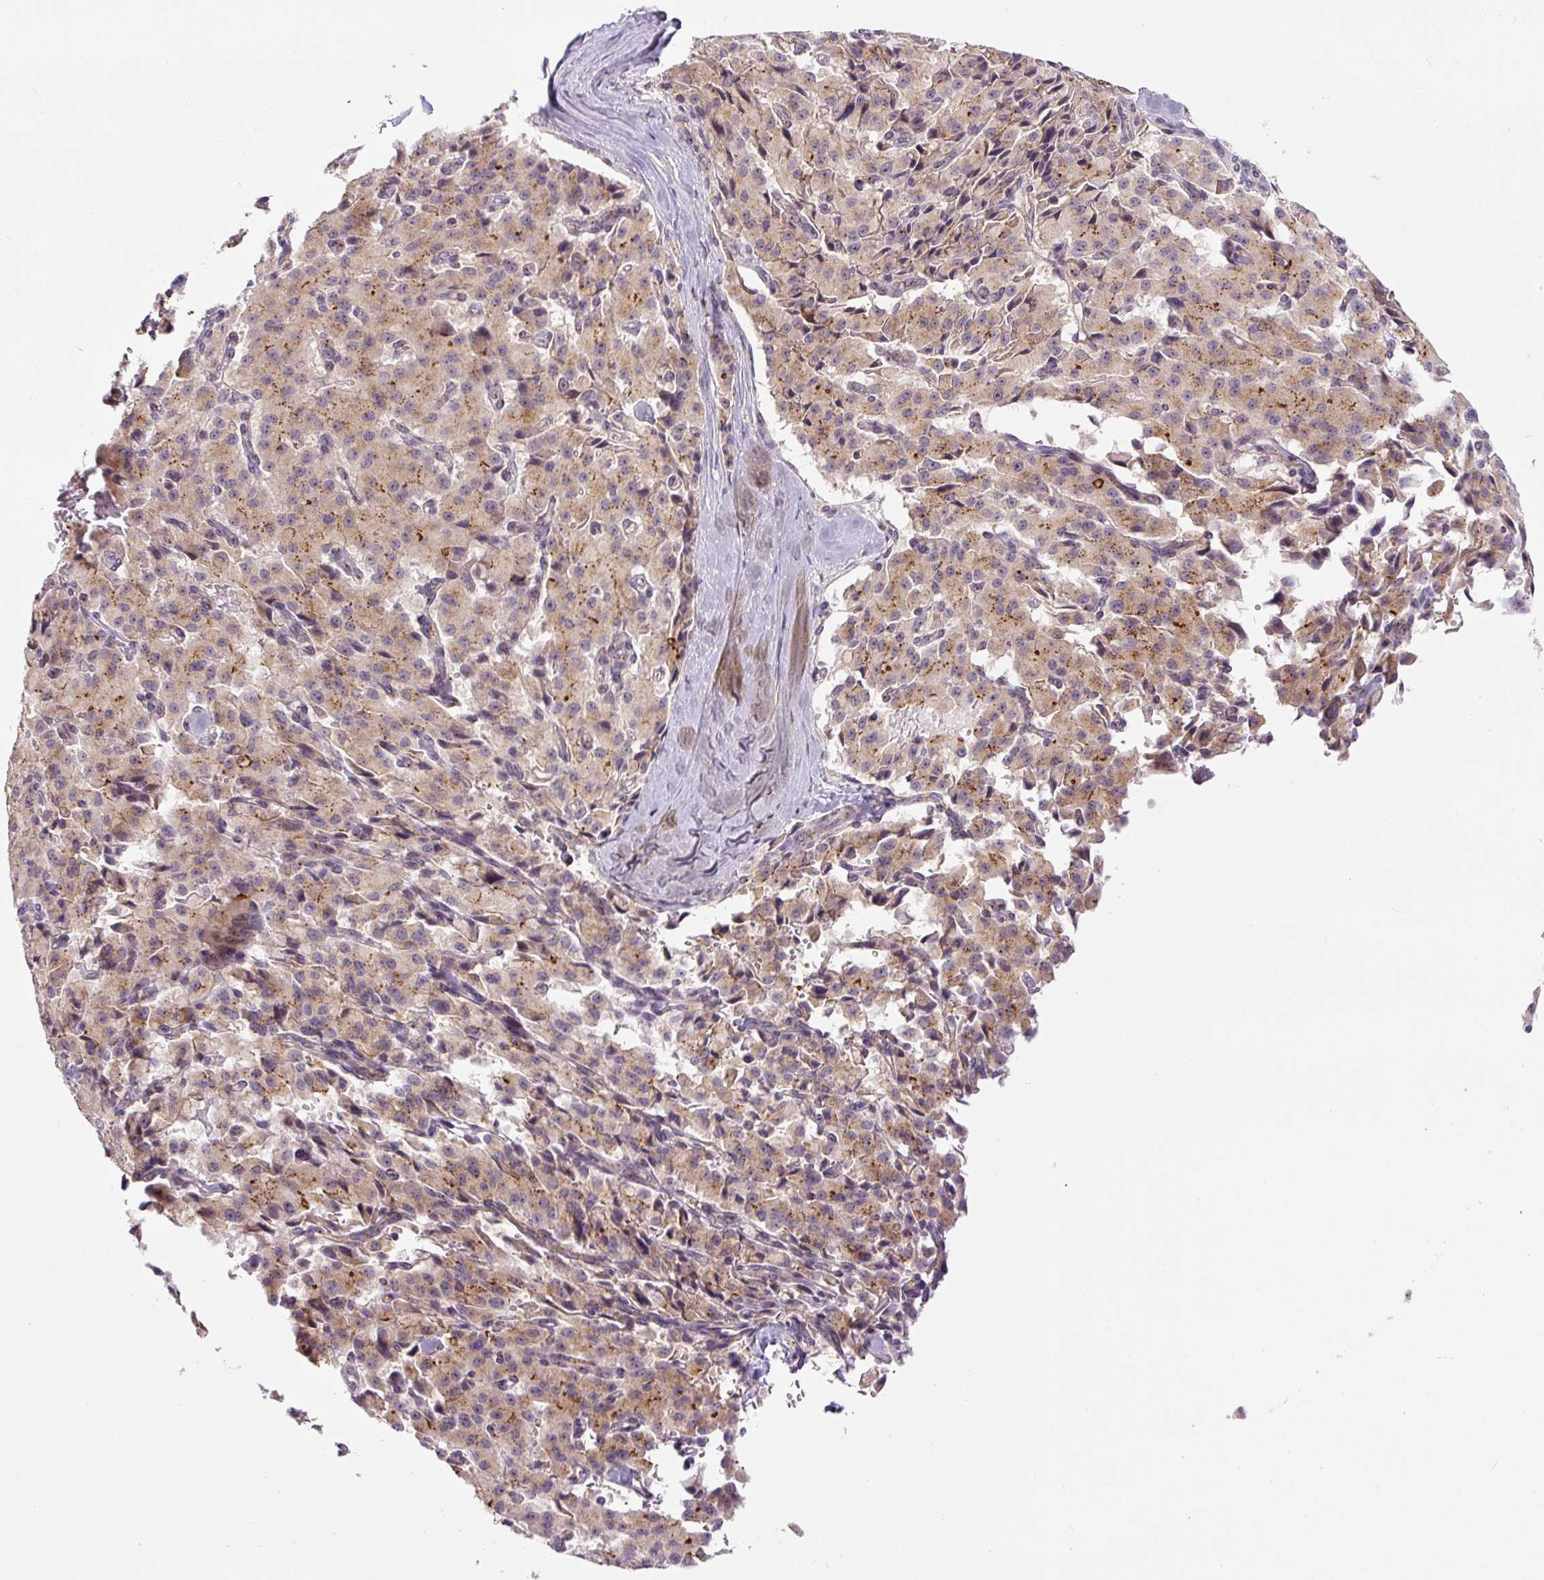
{"staining": {"intensity": "moderate", "quantity": ">75%", "location": "cytoplasmic/membranous"}, "tissue": "pancreatic cancer", "cell_type": "Tumor cells", "image_type": "cancer", "snomed": [{"axis": "morphology", "description": "Adenocarcinoma, NOS"}, {"axis": "topography", "description": "Pancreas"}], "caption": "Protein analysis of pancreatic cancer (adenocarcinoma) tissue displays moderate cytoplasmic/membranous expression in approximately >75% of tumor cells.", "gene": "PCM1", "patient": {"sex": "male", "age": 65}}